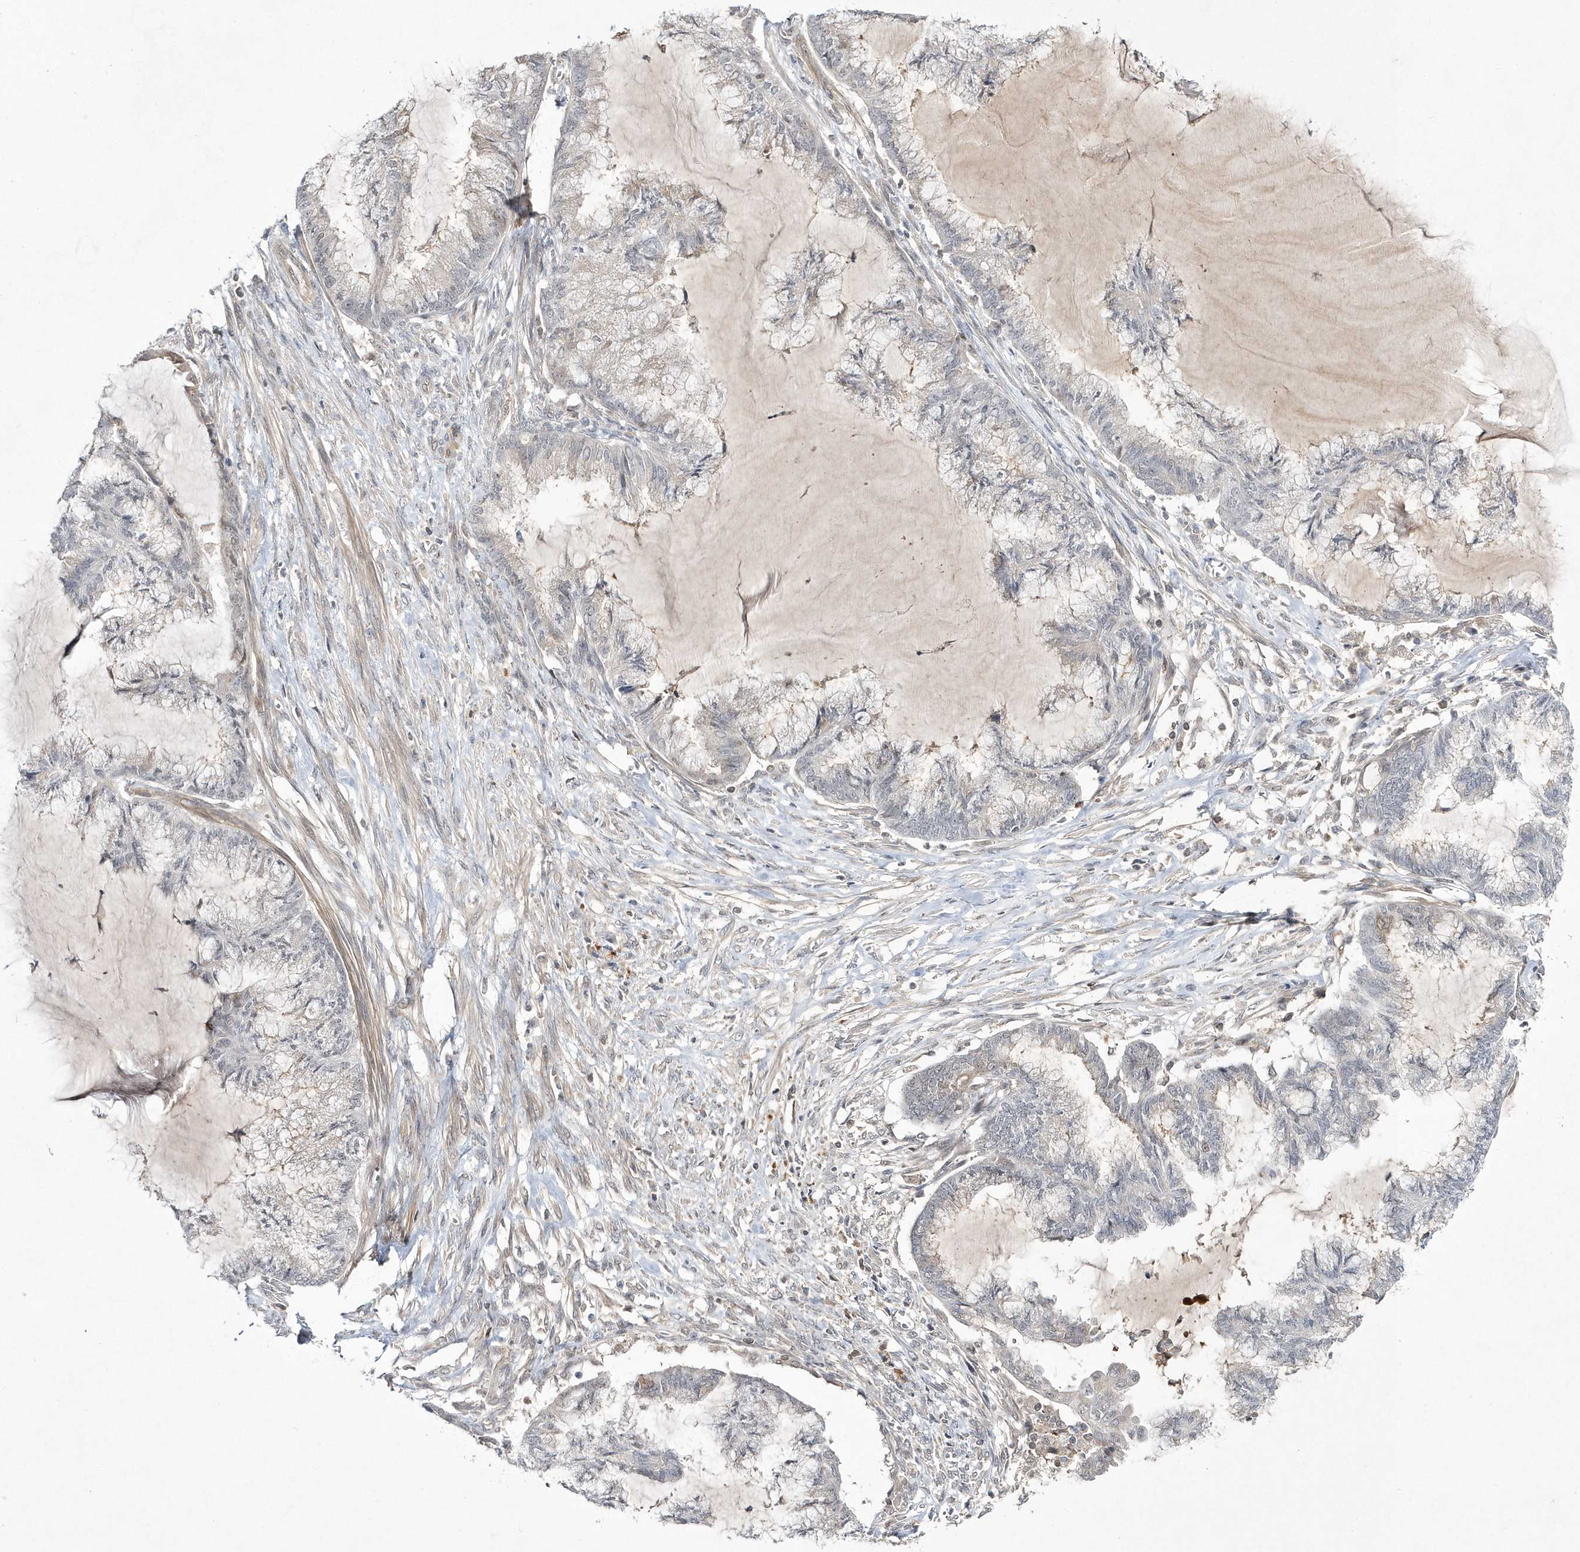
{"staining": {"intensity": "negative", "quantity": "none", "location": "none"}, "tissue": "endometrial cancer", "cell_type": "Tumor cells", "image_type": "cancer", "snomed": [{"axis": "morphology", "description": "Adenocarcinoma, NOS"}, {"axis": "topography", "description": "Endometrium"}], "caption": "DAB immunohistochemical staining of human endometrial cancer (adenocarcinoma) displays no significant positivity in tumor cells.", "gene": "TMEM132B", "patient": {"sex": "female", "age": 86}}